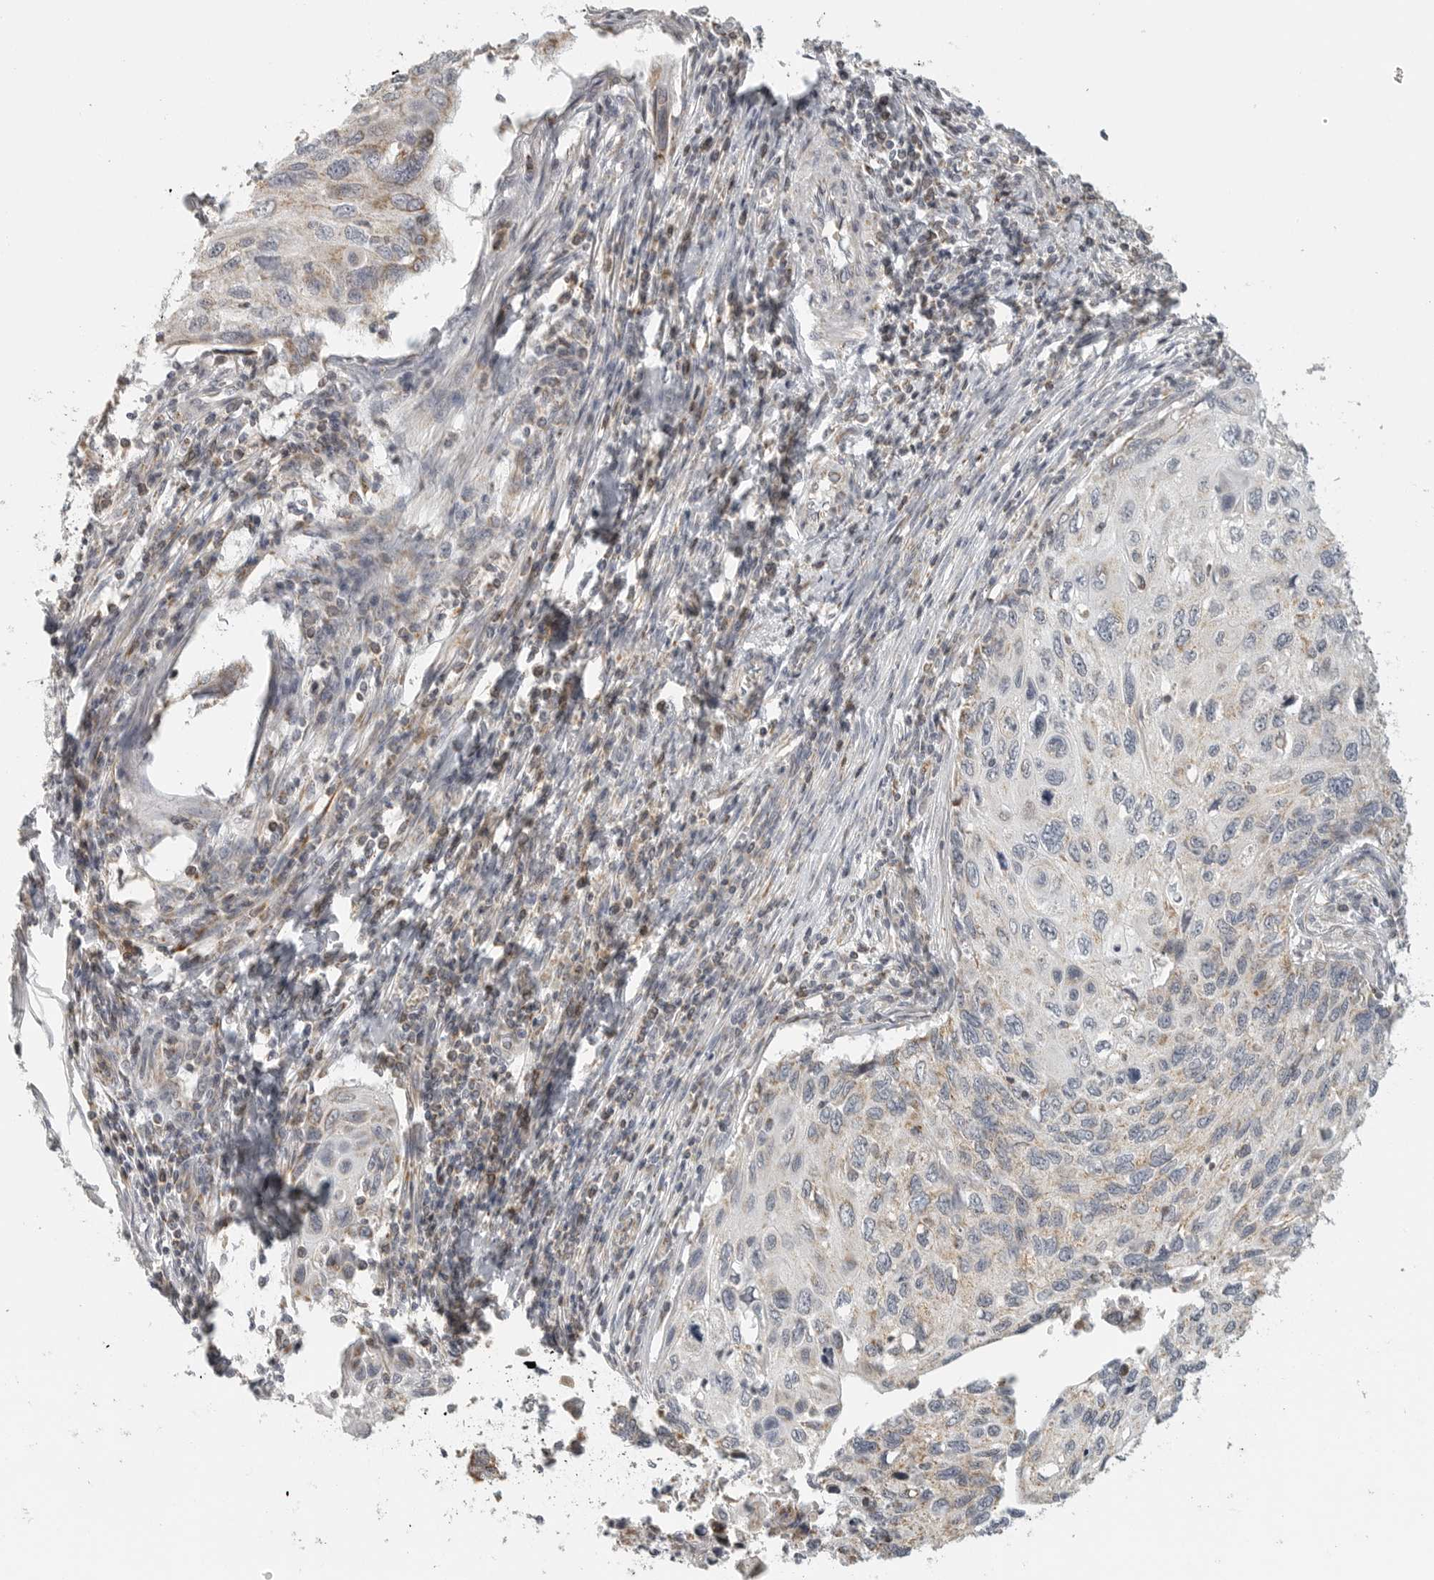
{"staining": {"intensity": "weak", "quantity": "<25%", "location": "cytoplasmic/membranous"}, "tissue": "cervical cancer", "cell_type": "Tumor cells", "image_type": "cancer", "snomed": [{"axis": "morphology", "description": "Squamous cell carcinoma, NOS"}, {"axis": "topography", "description": "Cervix"}], "caption": "Tumor cells show no significant positivity in cervical squamous cell carcinoma.", "gene": "RXFP3", "patient": {"sex": "female", "age": 70}}